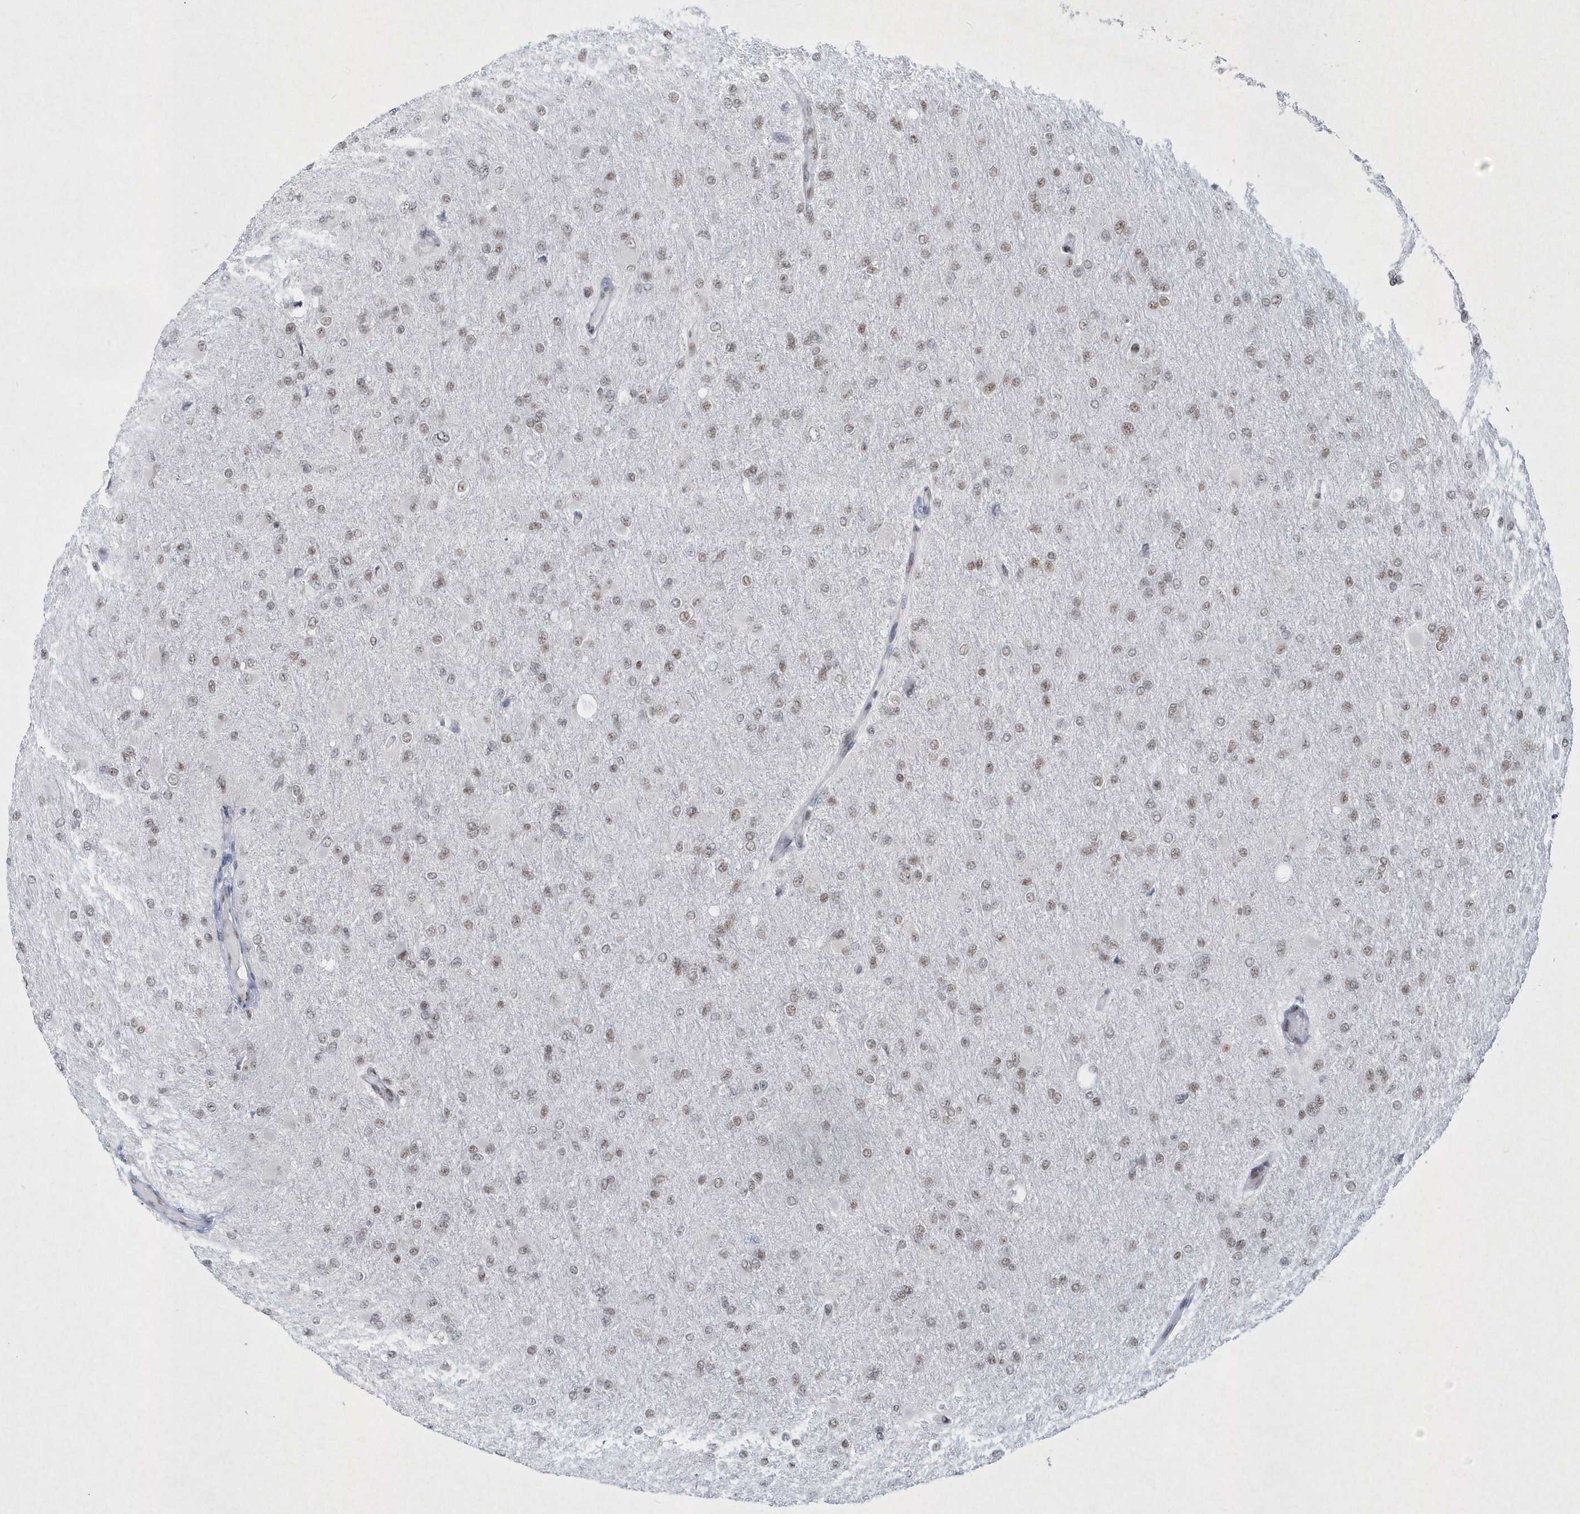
{"staining": {"intensity": "weak", "quantity": ">75%", "location": "nuclear"}, "tissue": "glioma", "cell_type": "Tumor cells", "image_type": "cancer", "snomed": [{"axis": "morphology", "description": "Glioma, malignant, High grade"}, {"axis": "topography", "description": "Cerebral cortex"}], "caption": "IHC image of neoplastic tissue: human malignant high-grade glioma stained using IHC displays low levels of weak protein expression localized specifically in the nuclear of tumor cells, appearing as a nuclear brown color.", "gene": "DCLRE1A", "patient": {"sex": "female", "age": 36}}